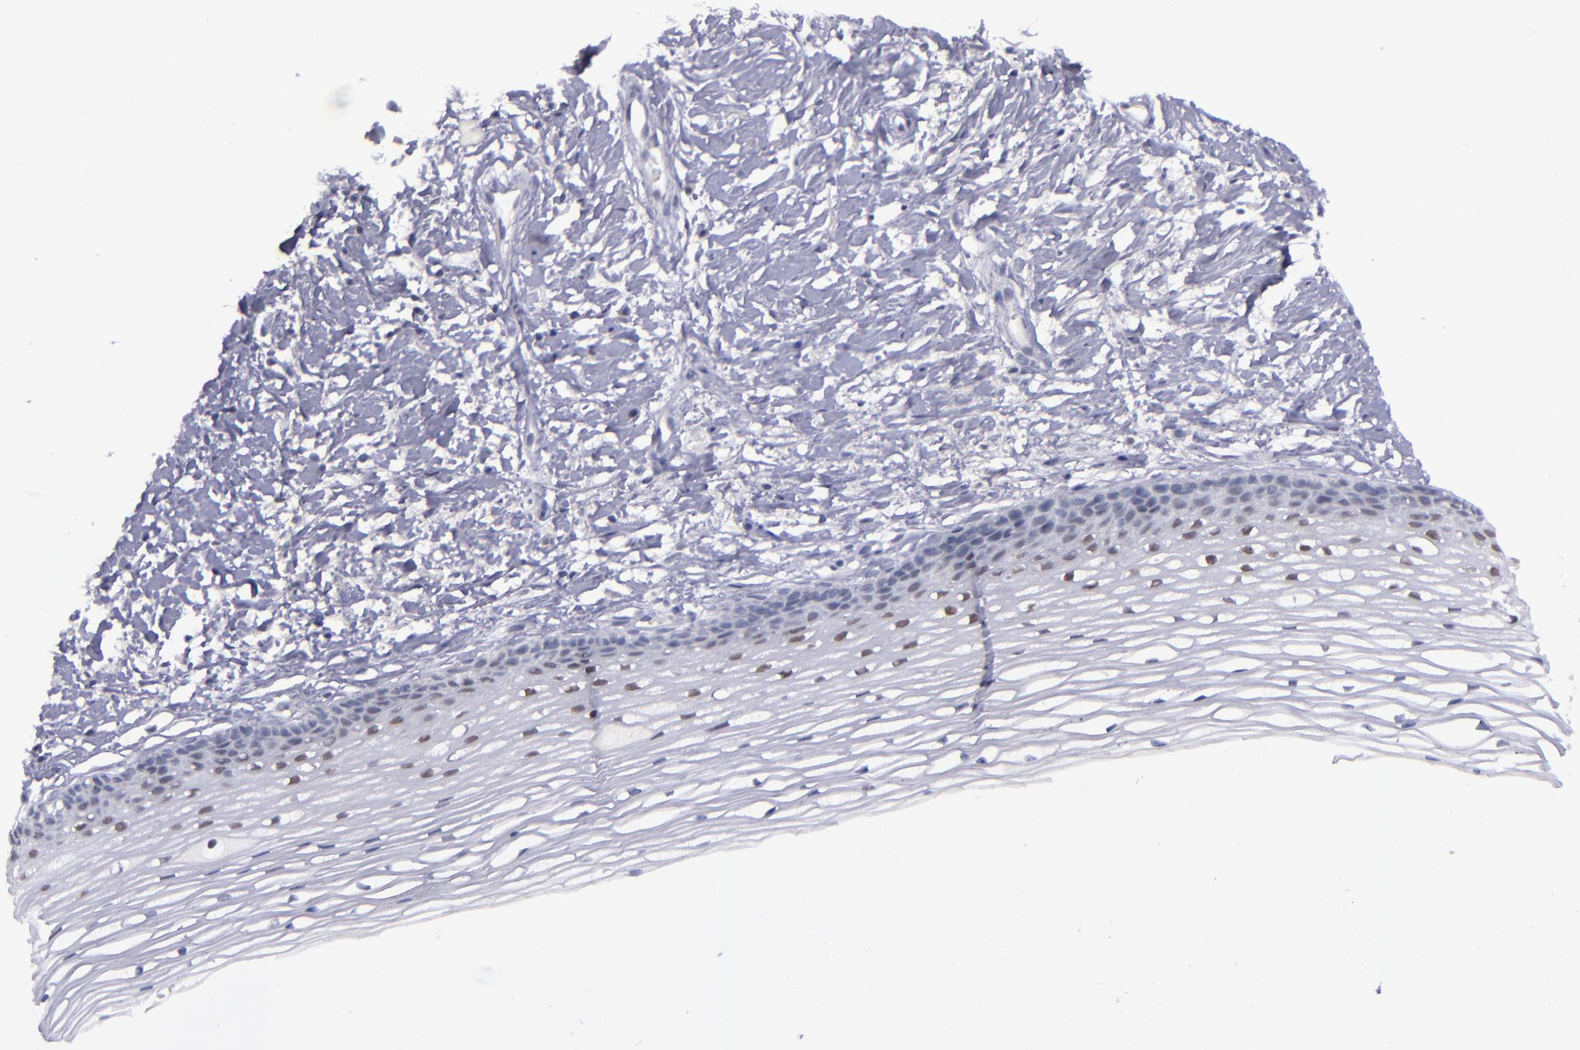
{"staining": {"intensity": "weak", "quantity": "<25%", "location": "nuclear"}, "tissue": "cervix", "cell_type": "Glandular cells", "image_type": "normal", "snomed": [{"axis": "morphology", "description": "Normal tissue, NOS"}, {"axis": "topography", "description": "Cervix"}], "caption": "DAB (3,3'-diaminobenzidine) immunohistochemical staining of benign cervix reveals no significant staining in glandular cells.", "gene": "OTUB2", "patient": {"sex": "female", "age": 77}}